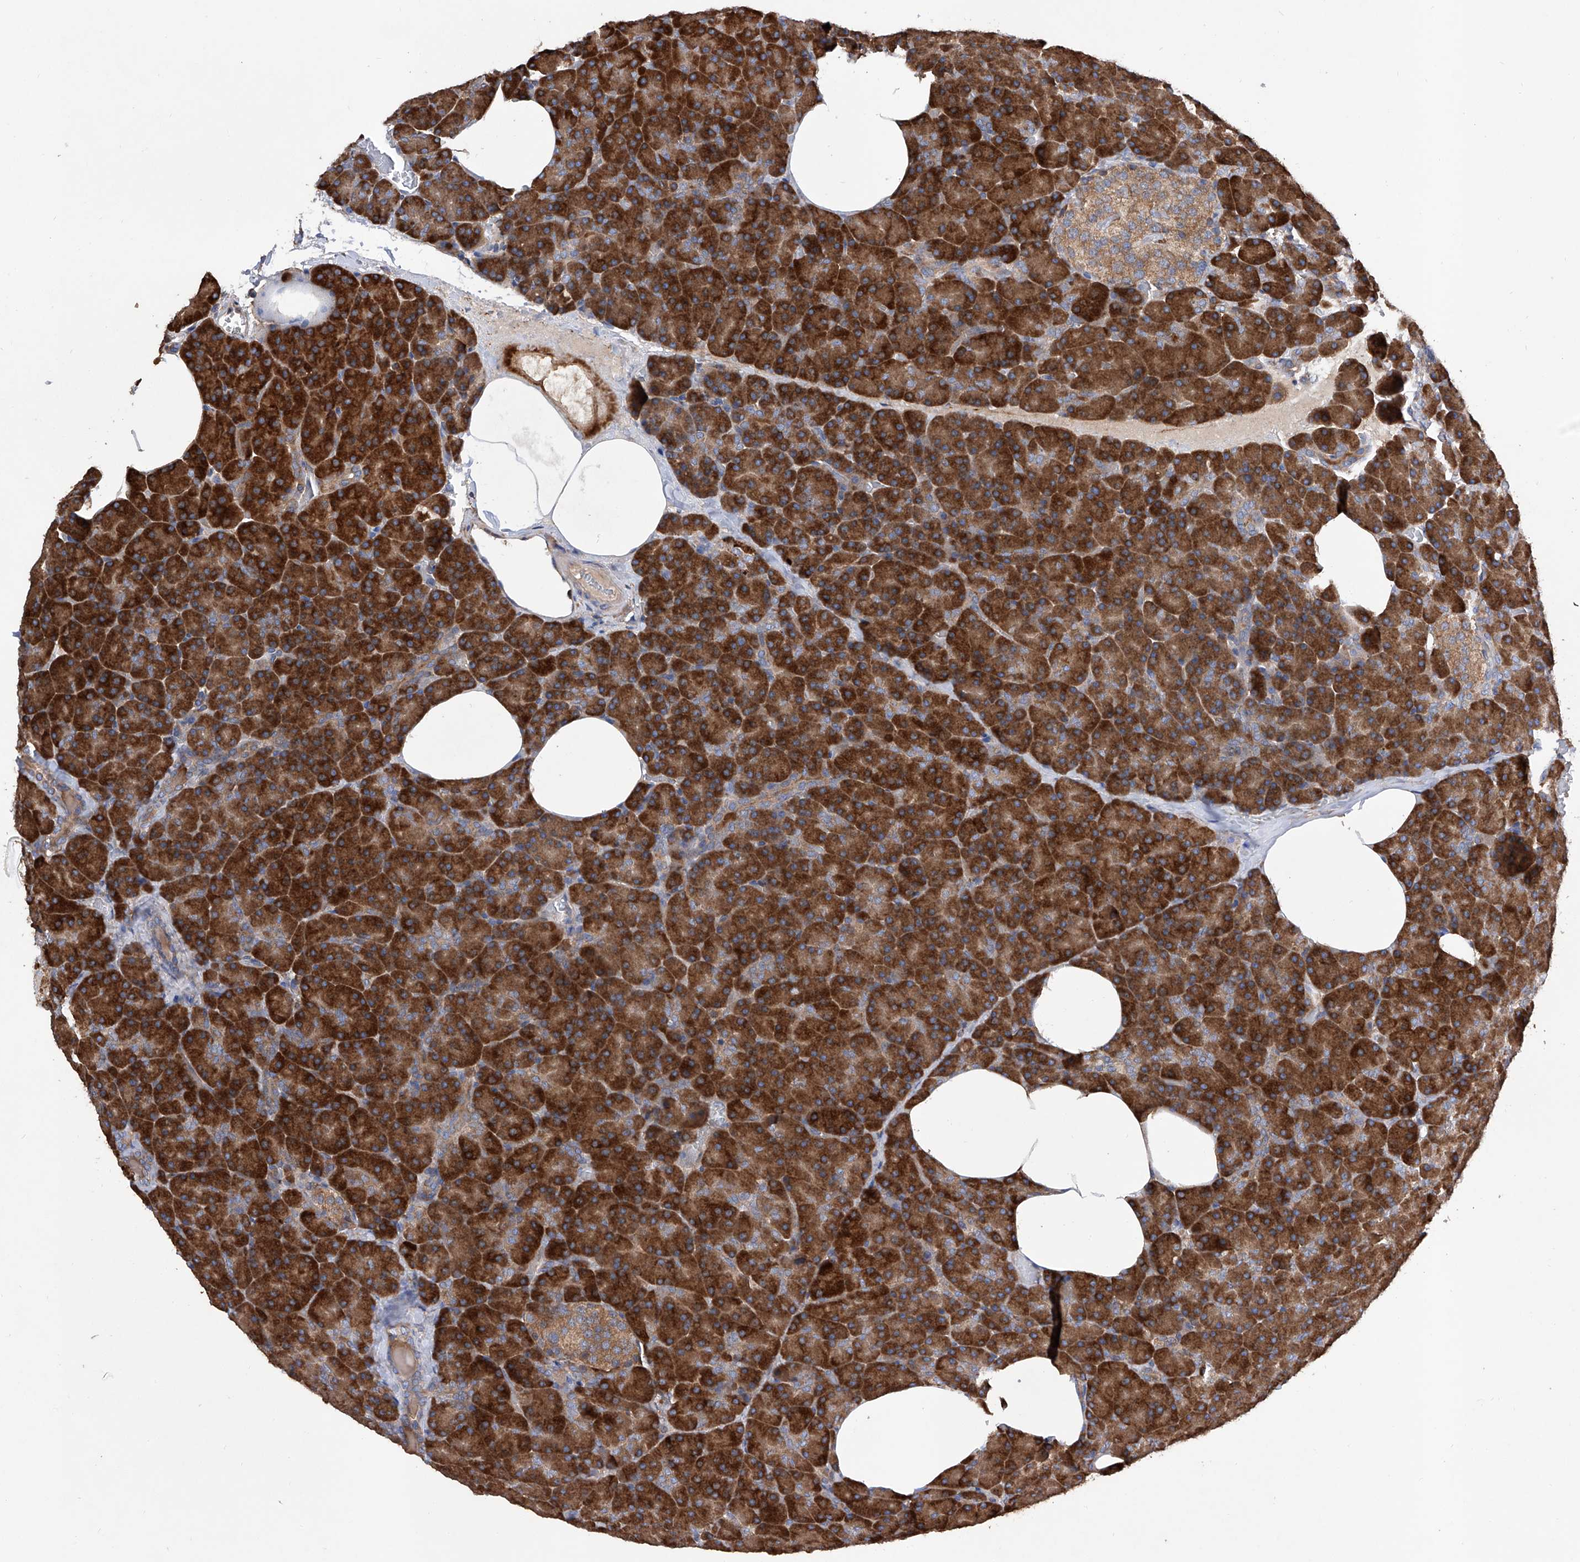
{"staining": {"intensity": "strong", "quantity": ">75%", "location": "cytoplasmic/membranous"}, "tissue": "pancreas", "cell_type": "Exocrine glandular cells", "image_type": "normal", "snomed": [{"axis": "morphology", "description": "Normal tissue, NOS"}, {"axis": "morphology", "description": "Carcinoid, malignant, NOS"}, {"axis": "topography", "description": "Pancreas"}], "caption": "IHC of unremarkable pancreas reveals high levels of strong cytoplasmic/membranous staining in about >75% of exocrine glandular cells.", "gene": "INPP5B", "patient": {"sex": "female", "age": 35}}